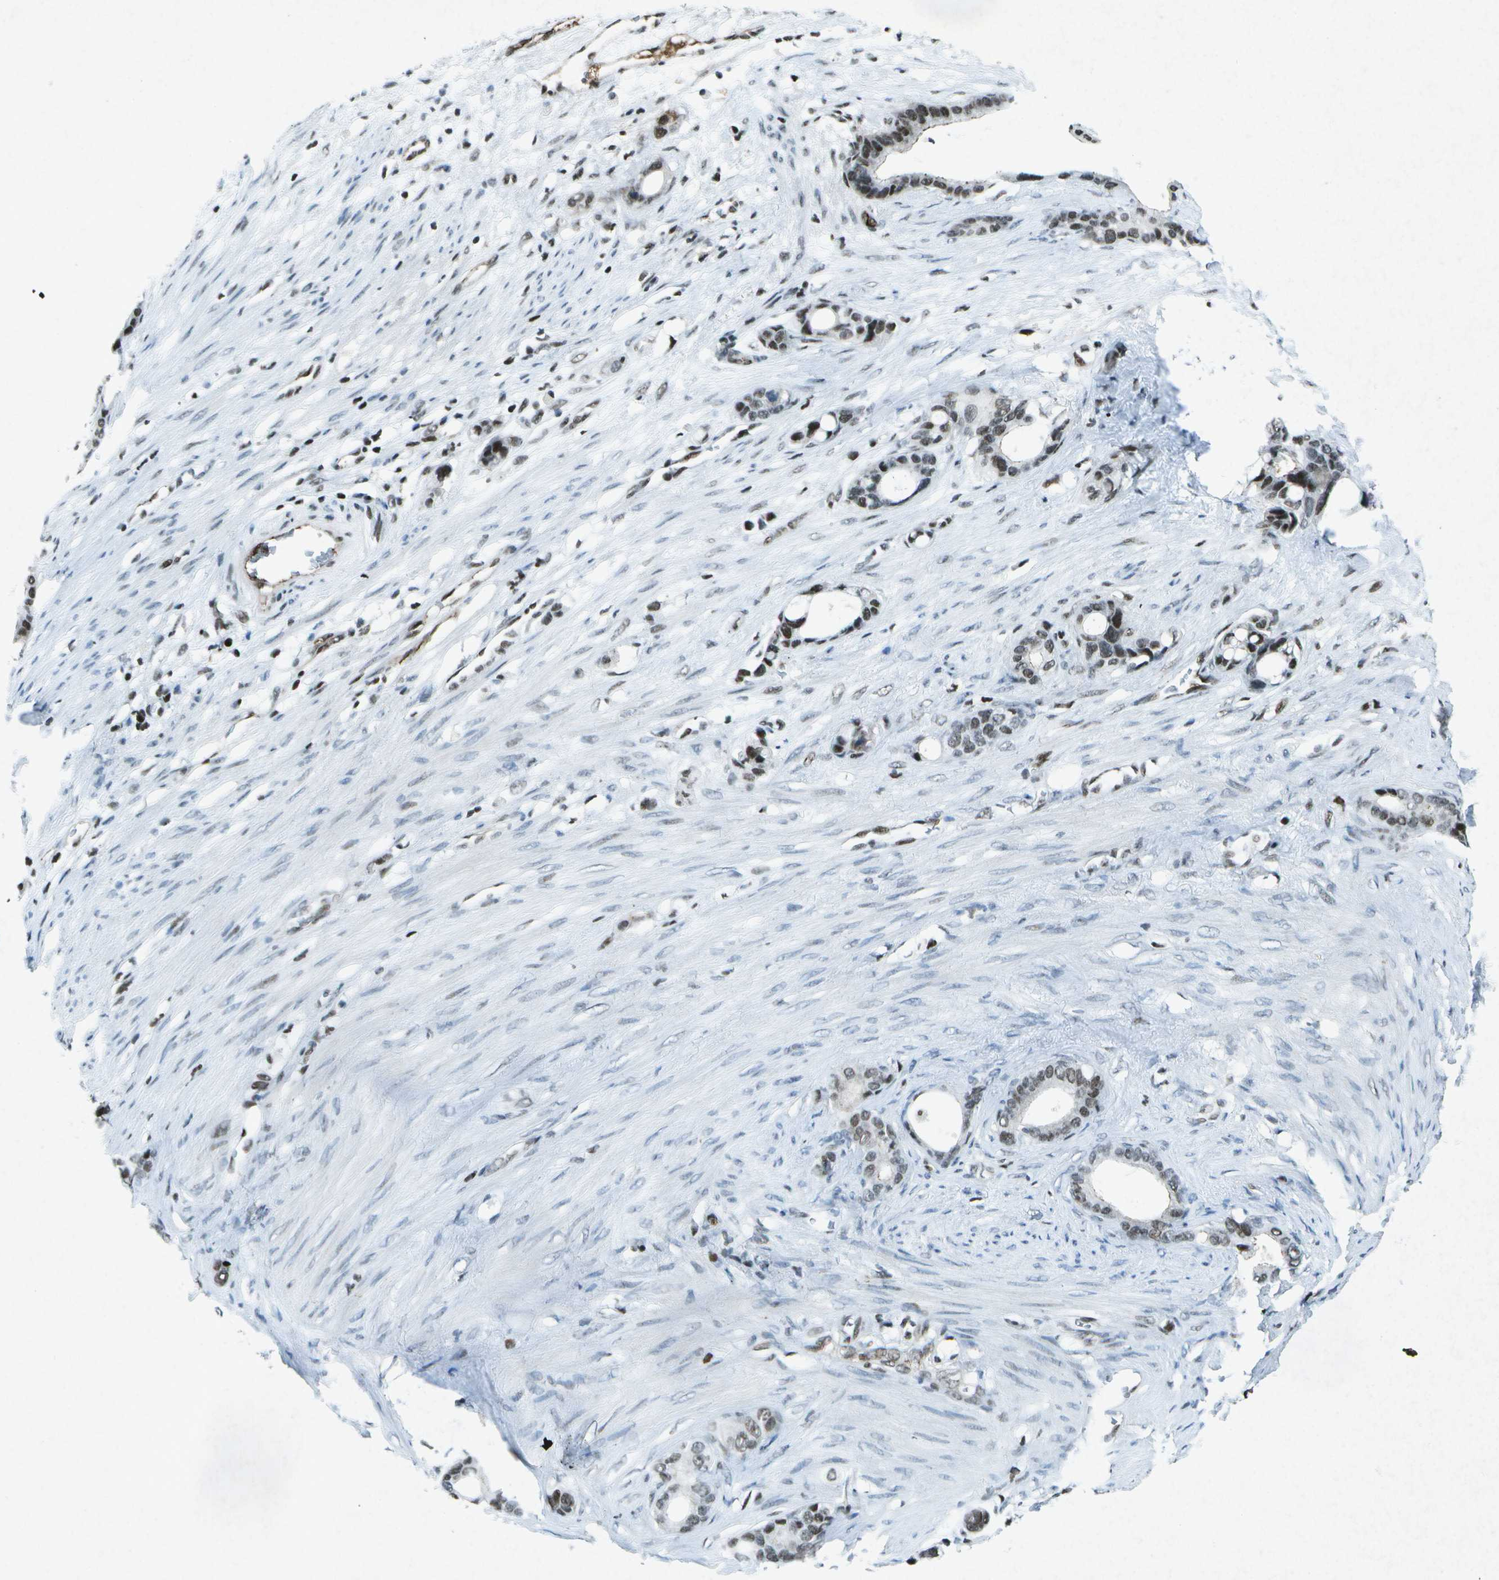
{"staining": {"intensity": "moderate", "quantity": ">75%", "location": "nuclear"}, "tissue": "stomach cancer", "cell_type": "Tumor cells", "image_type": "cancer", "snomed": [{"axis": "morphology", "description": "Adenocarcinoma, NOS"}, {"axis": "topography", "description": "Stomach"}], "caption": "Moderate nuclear protein staining is identified in about >75% of tumor cells in stomach cancer. (Stains: DAB in brown, nuclei in blue, Microscopy: brightfield microscopy at high magnification).", "gene": "MTA2", "patient": {"sex": "female", "age": 75}}